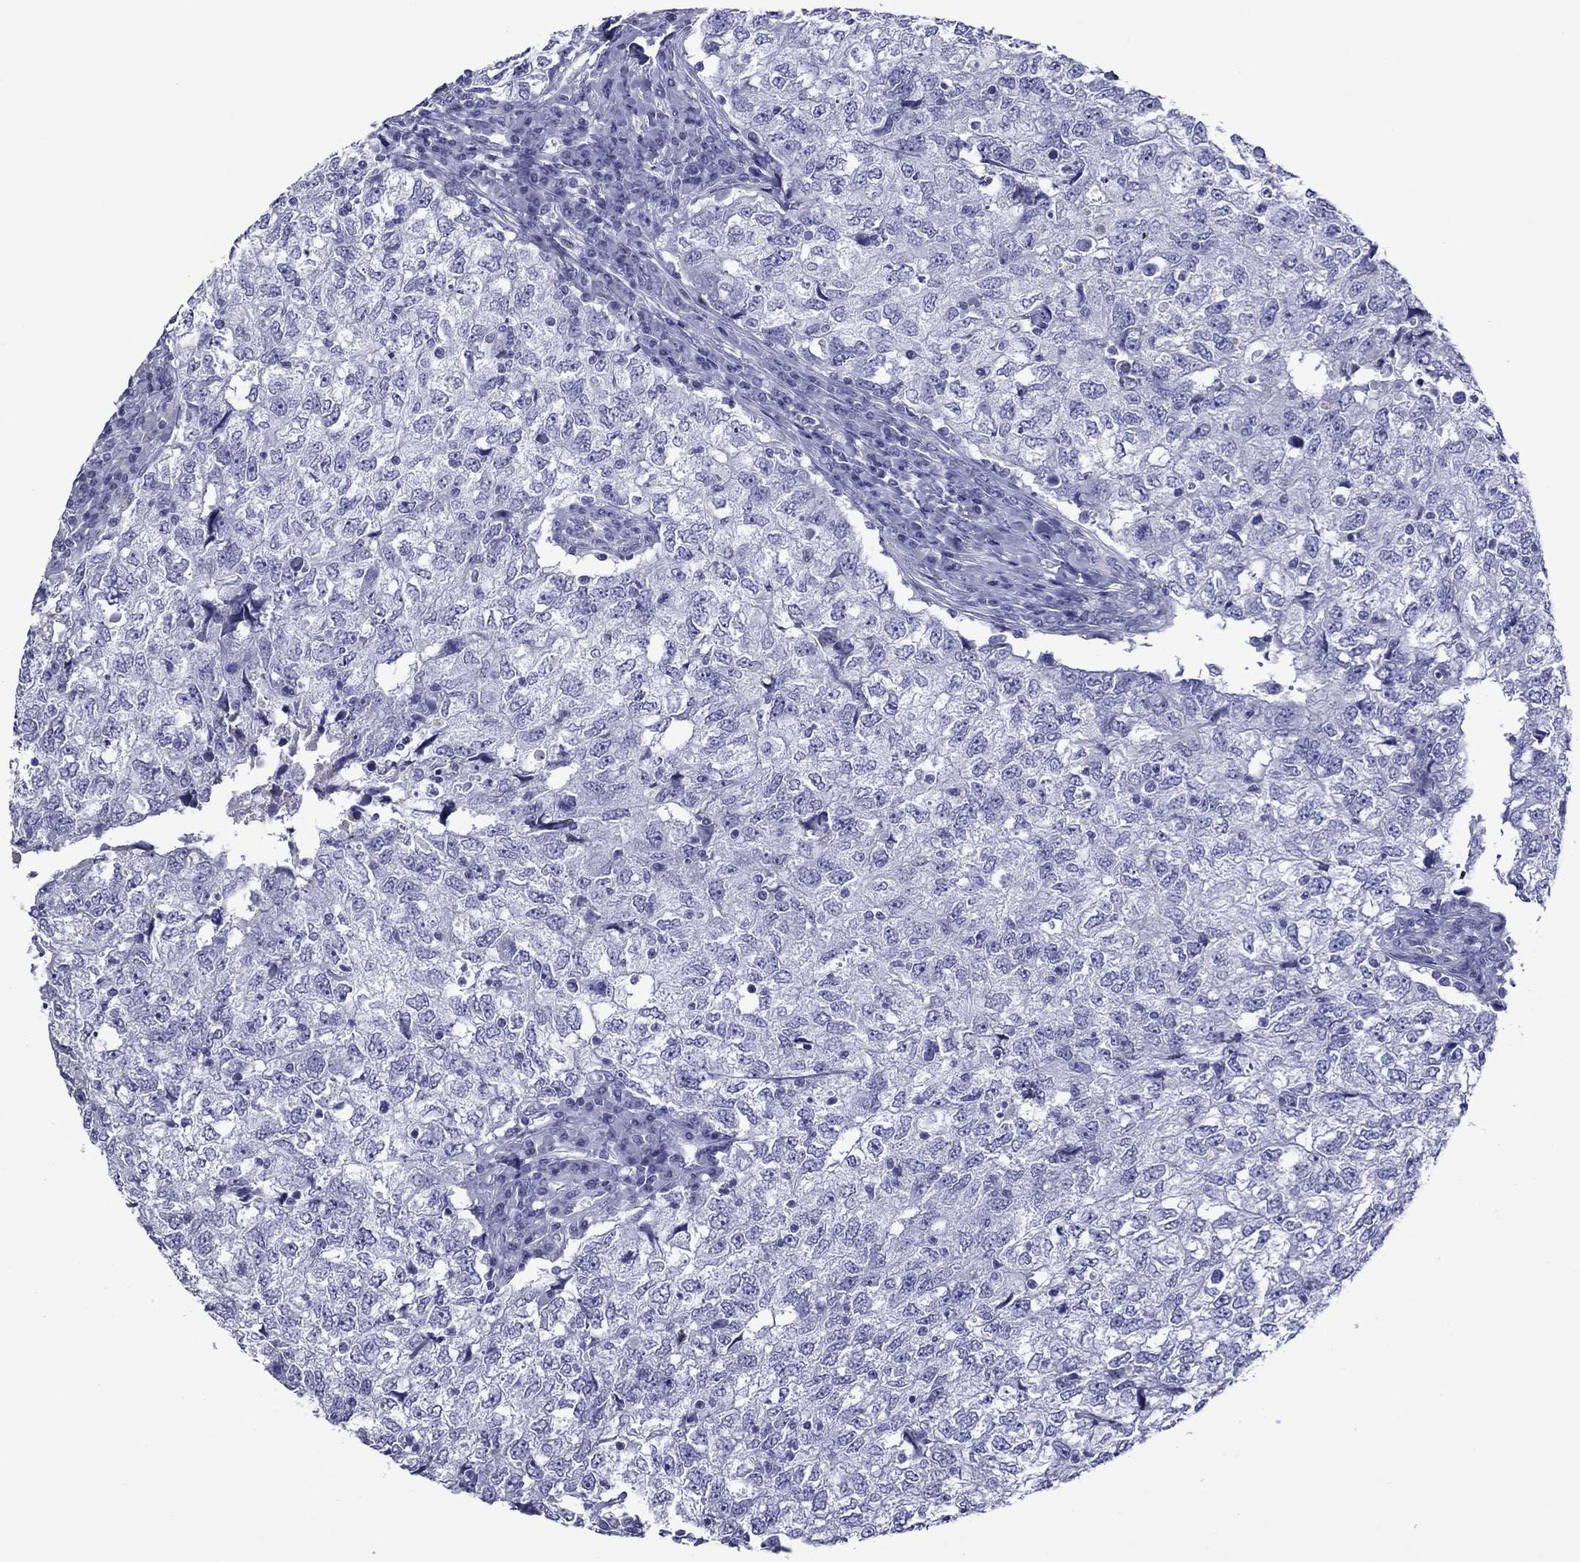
{"staining": {"intensity": "negative", "quantity": "none", "location": "none"}, "tissue": "breast cancer", "cell_type": "Tumor cells", "image_type": "cancer", "snomed": [{"axis": "morphology", "description": "Duct carcinoma"}, {"axis": "topography", "description": "Breast"}], "caption": "The histopathology image reveals no significant expression in tumor cells of breast cancer.", "gene": "PIWIL1", "patient": {"sex": "female", "age": 30}}